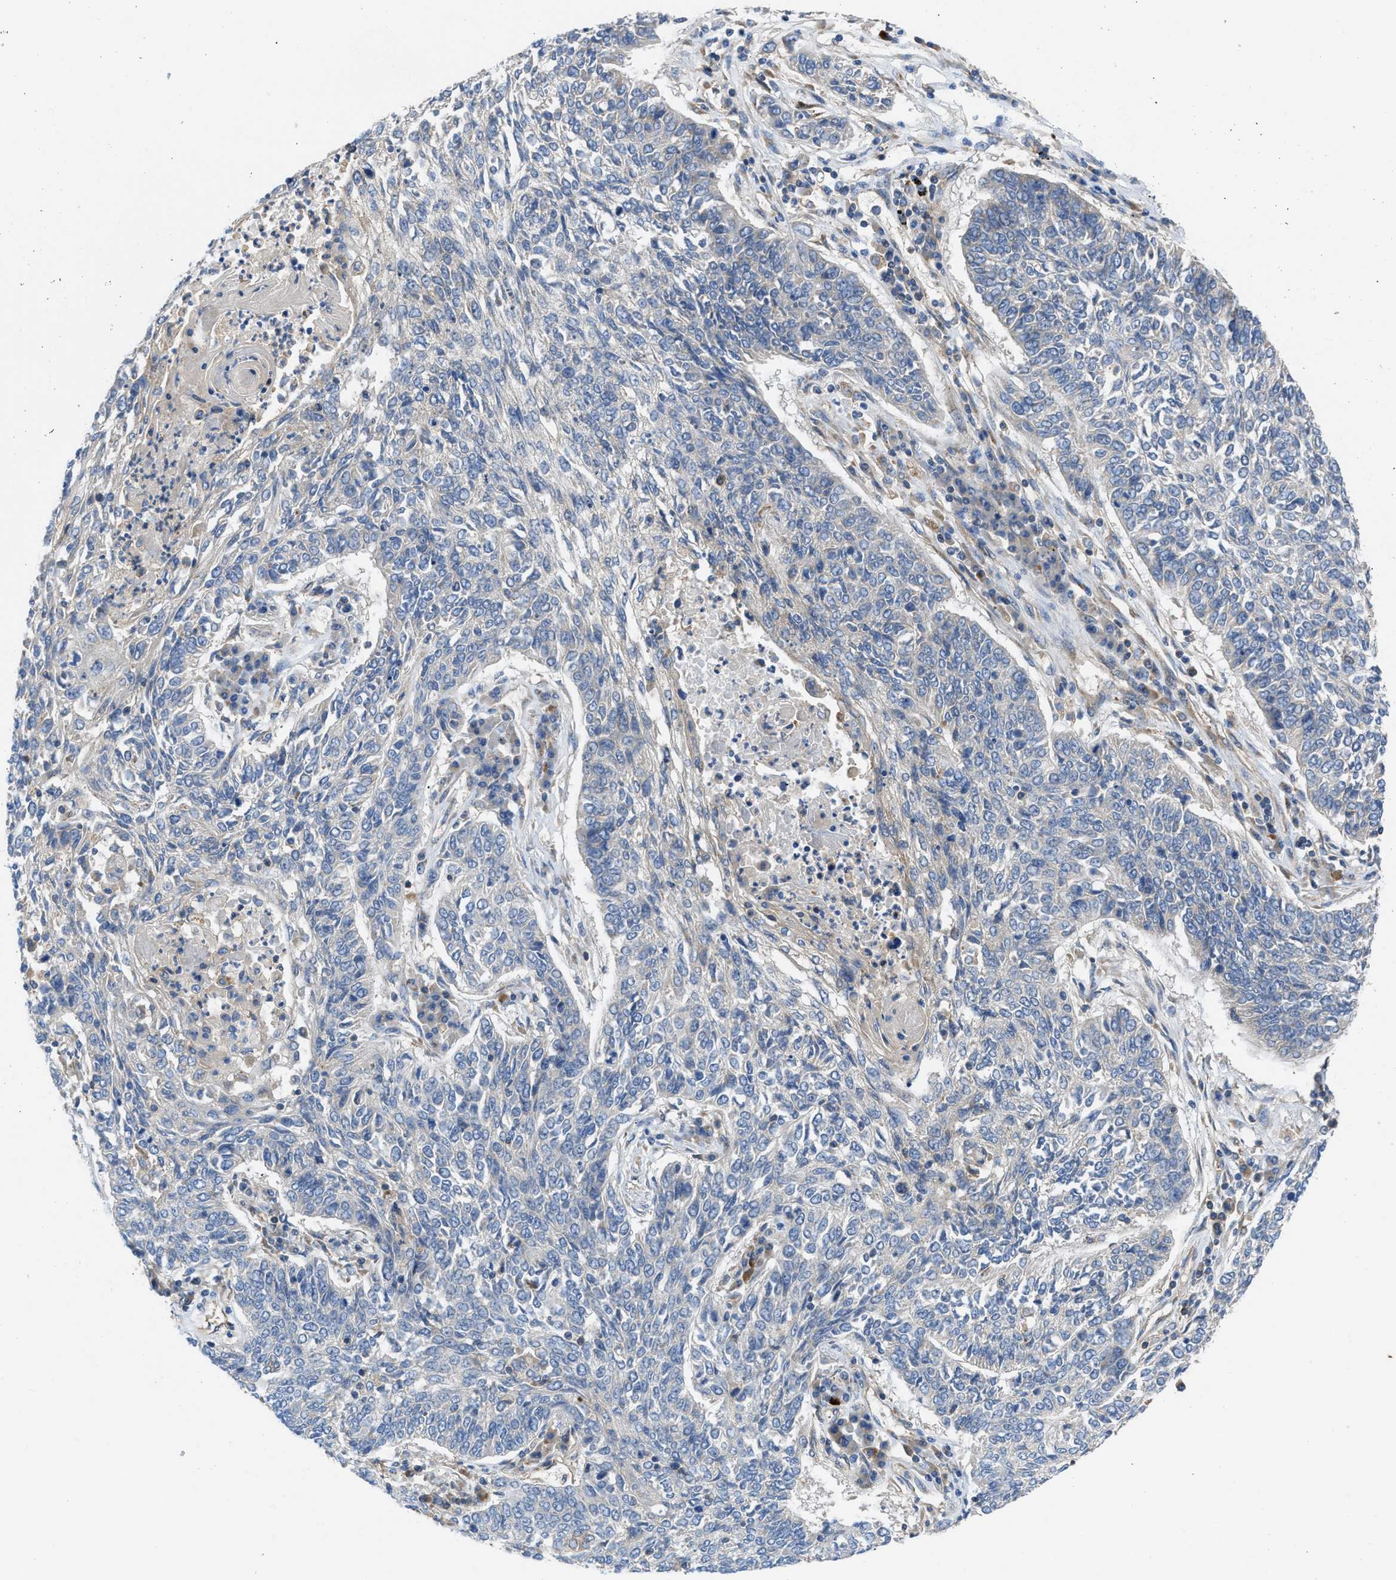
{"staining": {"intensity": "negative", "quantity": "none", "location": "none"}, "tissue": "lung cancer", "cell_type": "Tumor cells", "image_type": "cancer", "snomed": [{"axis": "morphology", "description": "Normal tissue, NOS"}, {"axis": "morphology", "description": "Squamous cell carcinoma, NOS"}, {"axis": "topography", "description": "Cartilage tissue"}, {"axis": "topography", "description": "Bronchus"}, {"axis": "topography", "description": "Lung"}], "caption": "IHC photomicrograph of lung cancer (squamous cell carcinoma) stained for a protein (brown), which exhibits no expression in tumor cells.", "gene": "CHKB", "patient": {"sex": "female", "age": 49}}